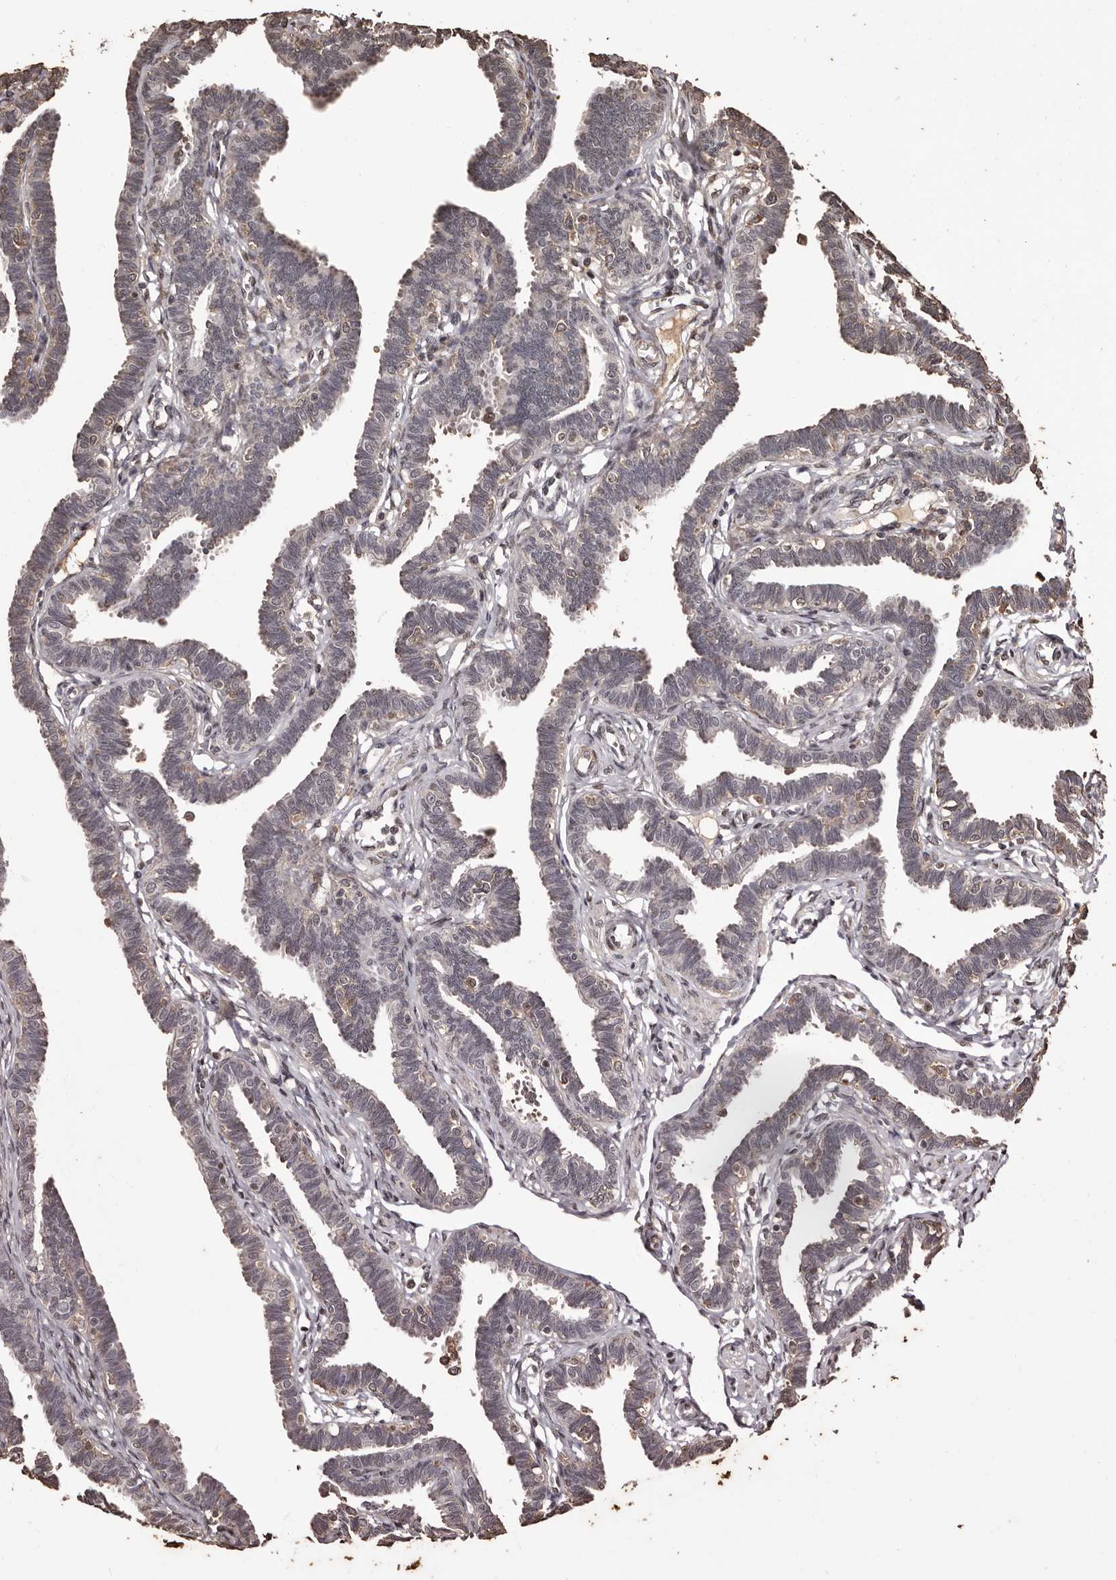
{"staining": {"intensity": "weak", "quantity": "<25%", "location": "cytoplasmic/membranous"}, "tissue": "fallopian tube", "cell_type": "Glandular cells", "image_type": "normal", "snomed": [{"axis": "morphology", "description": "Normal tissue, NOS"}, {"axis": "topography", "description": "Fallopian tube"}, {"axis": "topography", "description": "Ovary"}], "caption": "DAB immunohistochemical staining of benign human fallopian tube reveals no significant staining in glandular cells. (DAB (3,3'-diaminobenzidine) immunohistochemistry visualized using brightfield microscopy, high magnification).", "gene": "NAV1", "patient": {"sex": "female", "age": 23}}